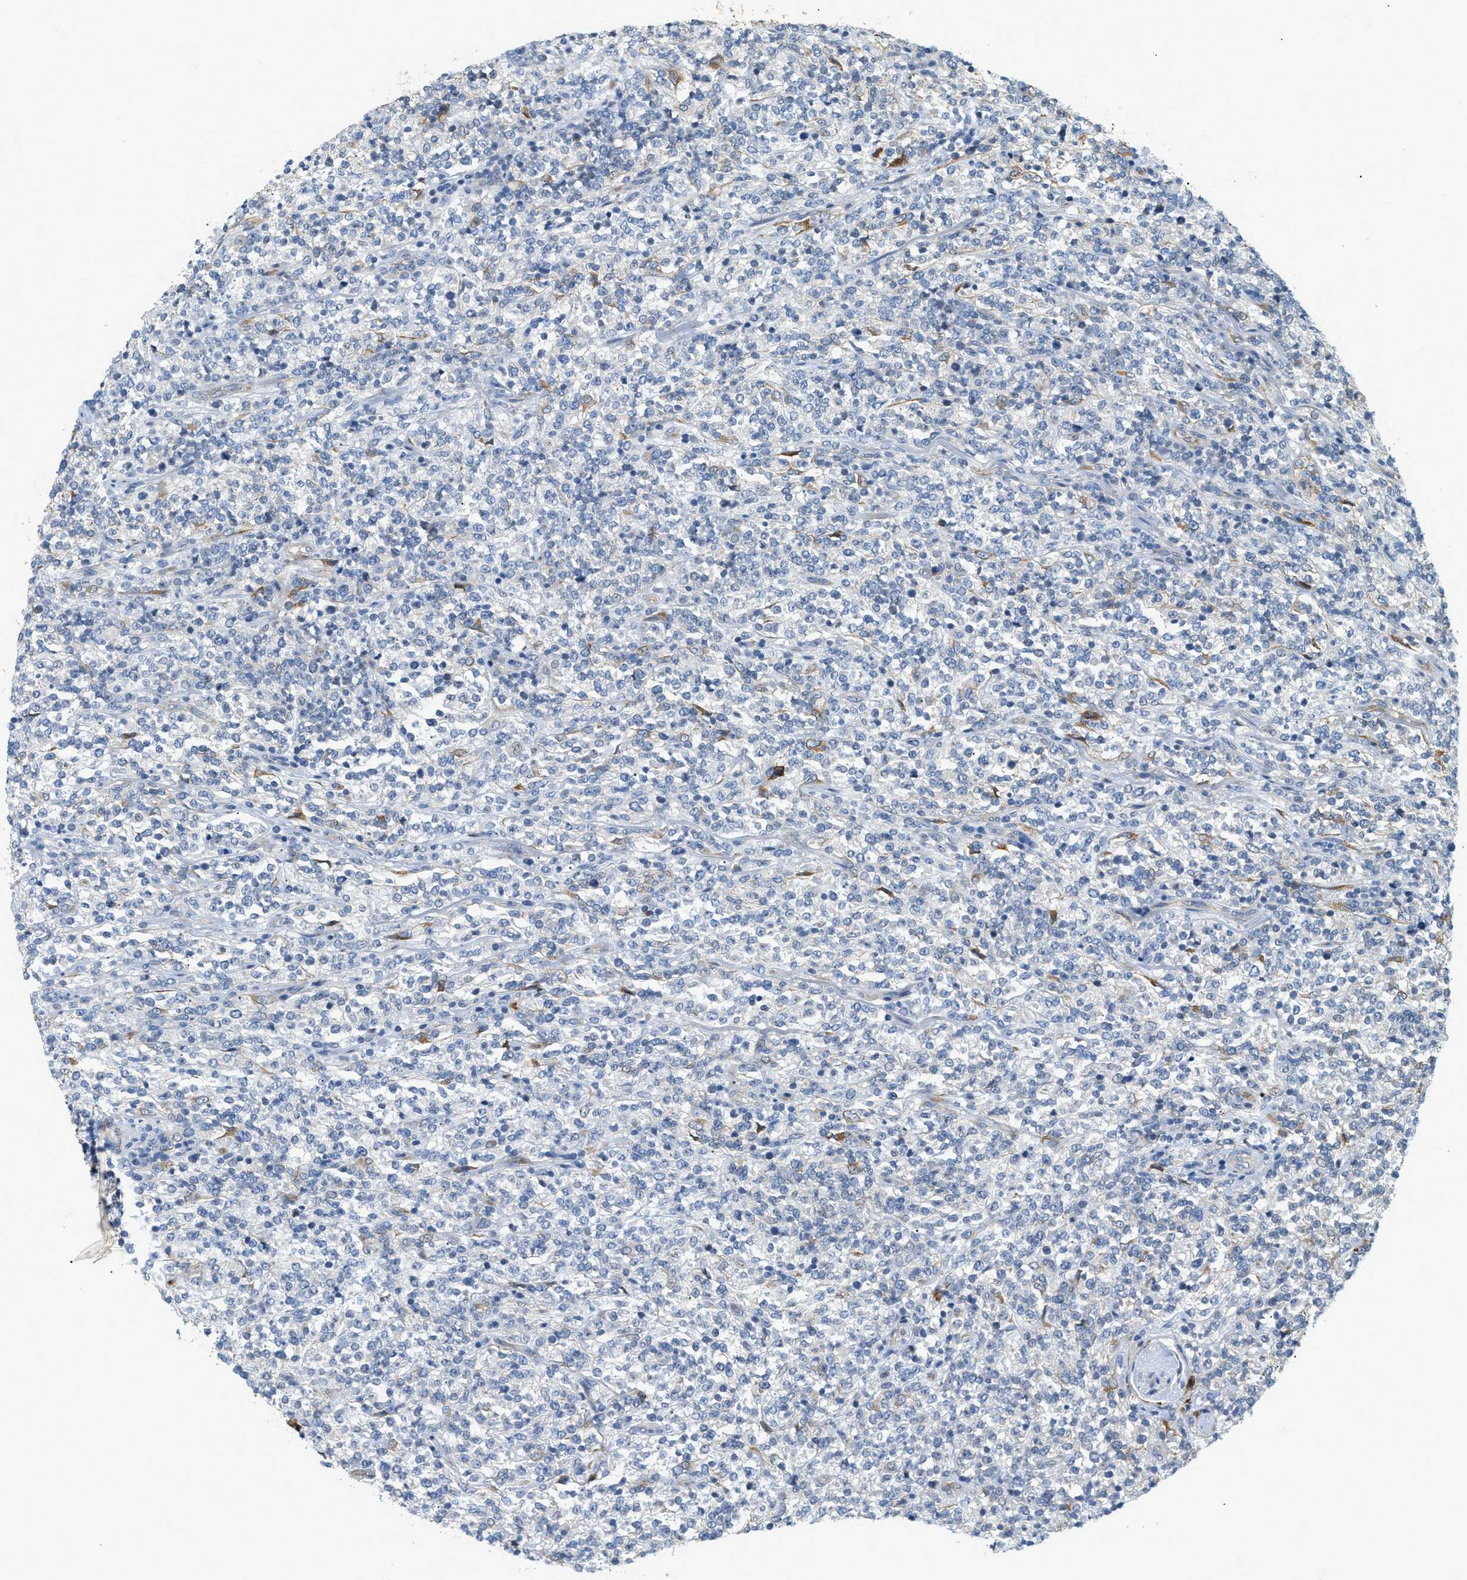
{"staining": {"intensity": "negative", "quantity": "none", "location": "none"}, "tissue": "lymphoma", "cell_type": "Tumor cells", "image_type": "cancer", "snomed": [{"axis": "morphology", "description": "Malignant lymphoma, non-Hodgkin's type, High grade"}, {"axis": "topography", "description": "Soft tissue"}], "caption": "Immunohistochemistry histopathology image of neoplastic tissue: malignant lymphoma, non-Hodgkin's type (high-grade) stained with DAB (3,3'-diaminobenzidine) exhibits no significant protein expression in tumor cells.", "gene": "CYTH2", "patient": {"sex": "male", "age": 18}}